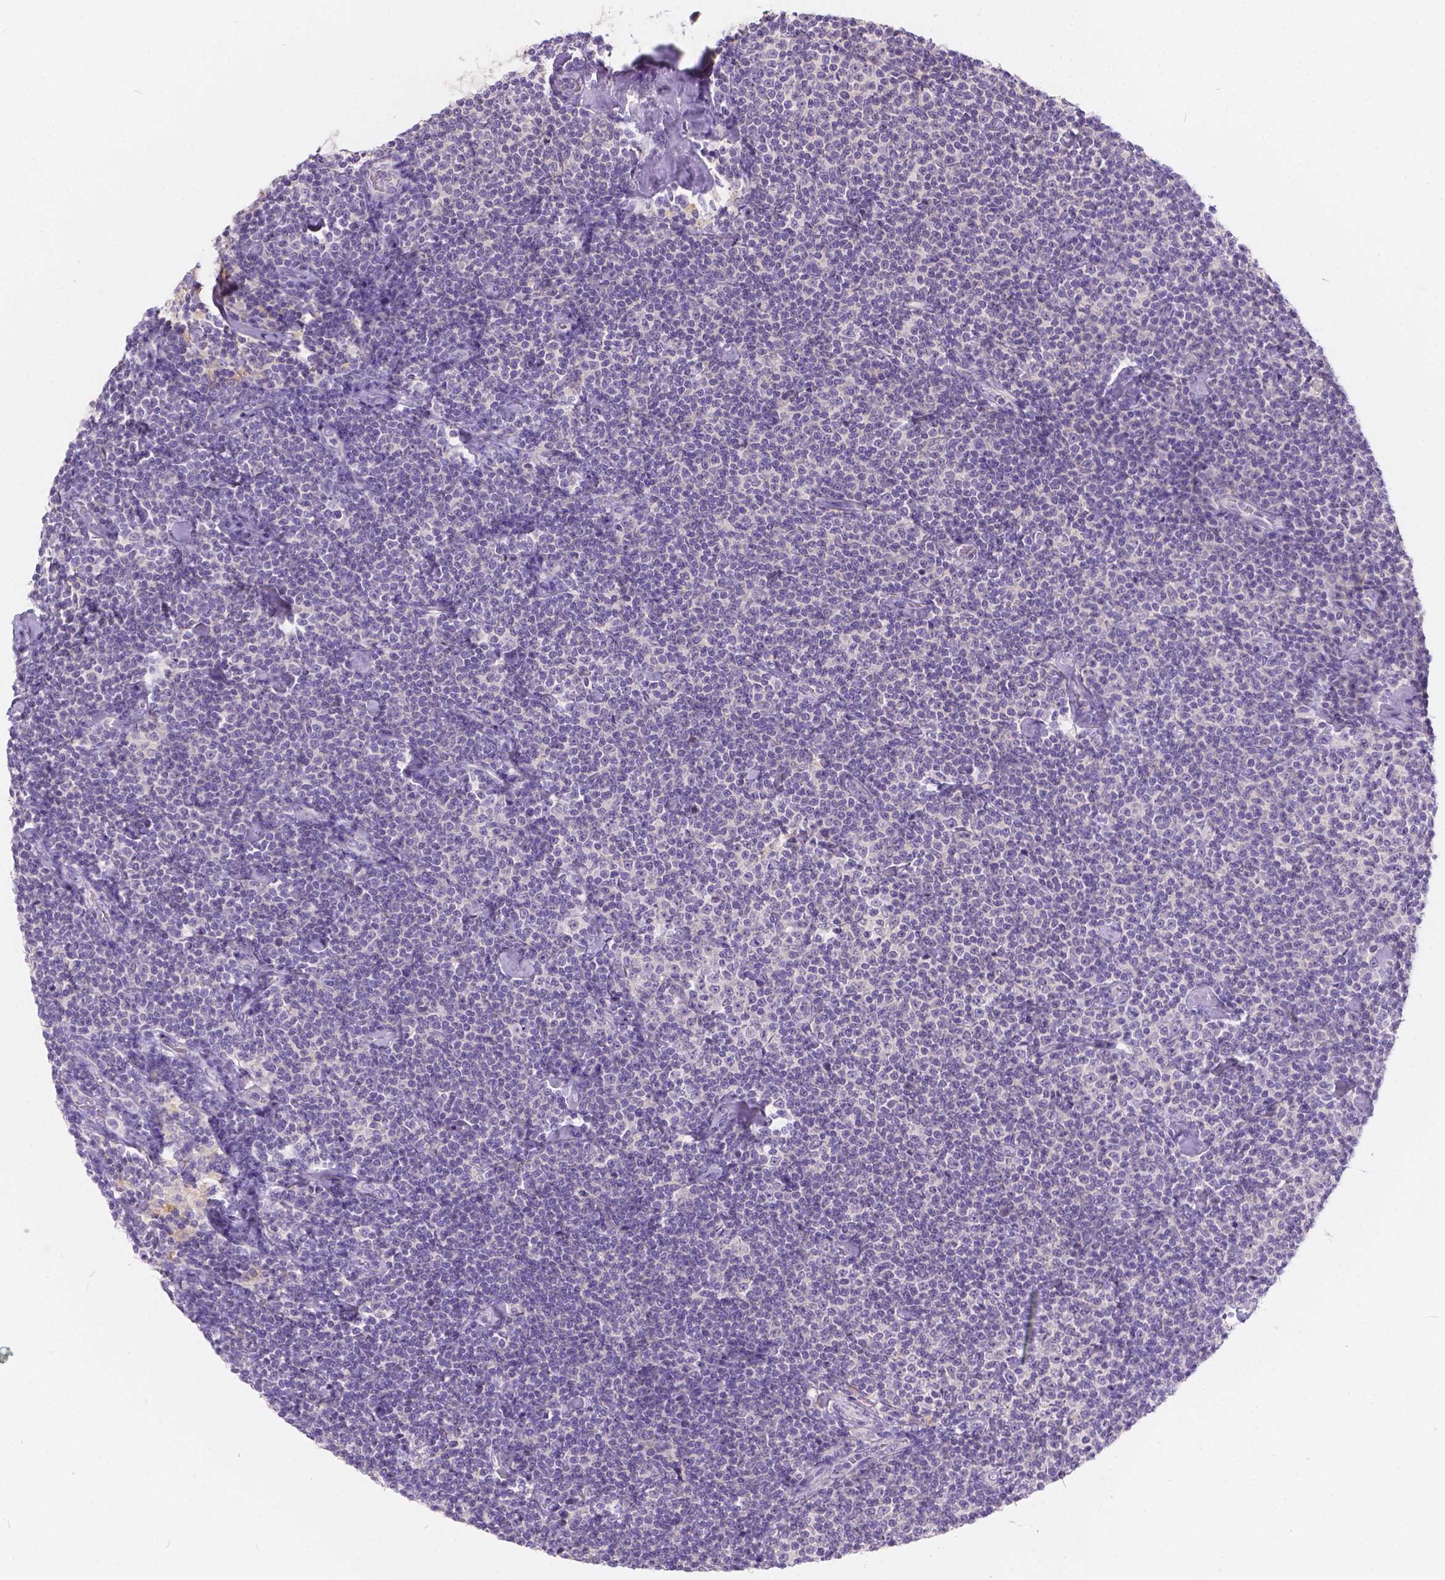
{"staining": {"intensity": "negative", "quantity": "none", "location": "none"}, "tissue": "lymphoma", "cell_type": "Tumor cells", "image_type": "cancer", "snomed": [{"axis": "morphology", "description": "Malignant lymphoma, non-Hodgkin's type, Low grade"}, {"axis": "topography", "description": "Lymph node"}], "caption": "This is a image of immunohistochemistry staining of lymphoma, which shows no expression in tumor cells.", "gene": "PEX11G", "patient": {"sex": "male", "age": 81}}